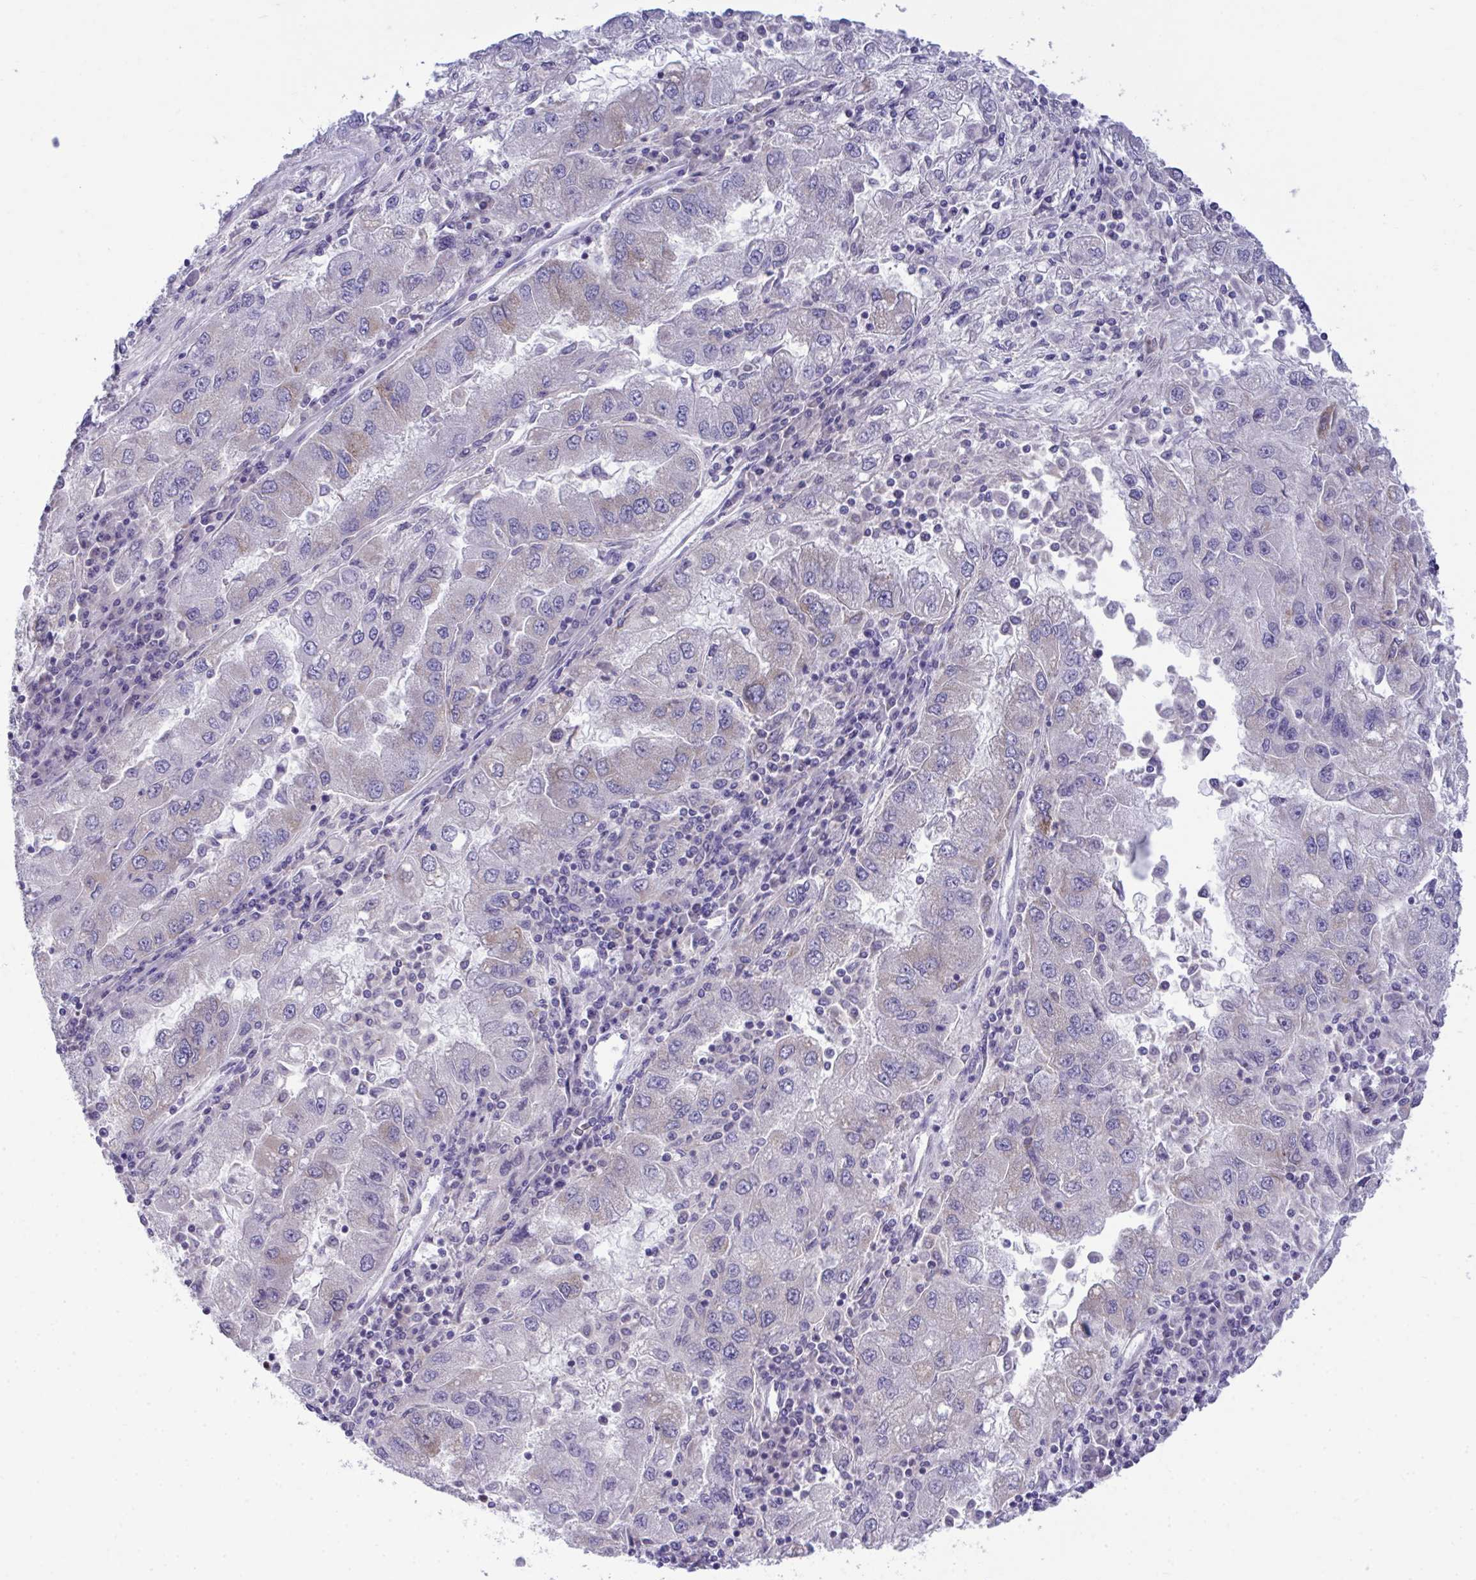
{"staining": {"intensity": "weak", "quantity": "25%-75%", "location": "cytoplasmic/membranous"}, "tissue": "lung cancer", "cell_type": "Tumor cells", "image_type": "cancer", "snomed": [{"axis": "morphology", "description": "Adenocarcinoma, NOS"}, {"axis": "morphology", "description": "Adenocarcinoma primary or metastatic"}, {"axis": "topography", "description": "Lung"}], "caption": "Protein expression analysis of human lung cancer reveals weak cytoplasmic/membranous positivity in approximately 25%-75% of tumor cells. Using DAB (3,3'-diaminobenzidine) (brown) and hematoxylin (blue) stains, captured at high magnification using brightfield microscopy.", "gene": "TMCO5A", "patient": {"sex": "male", "age": 74}}